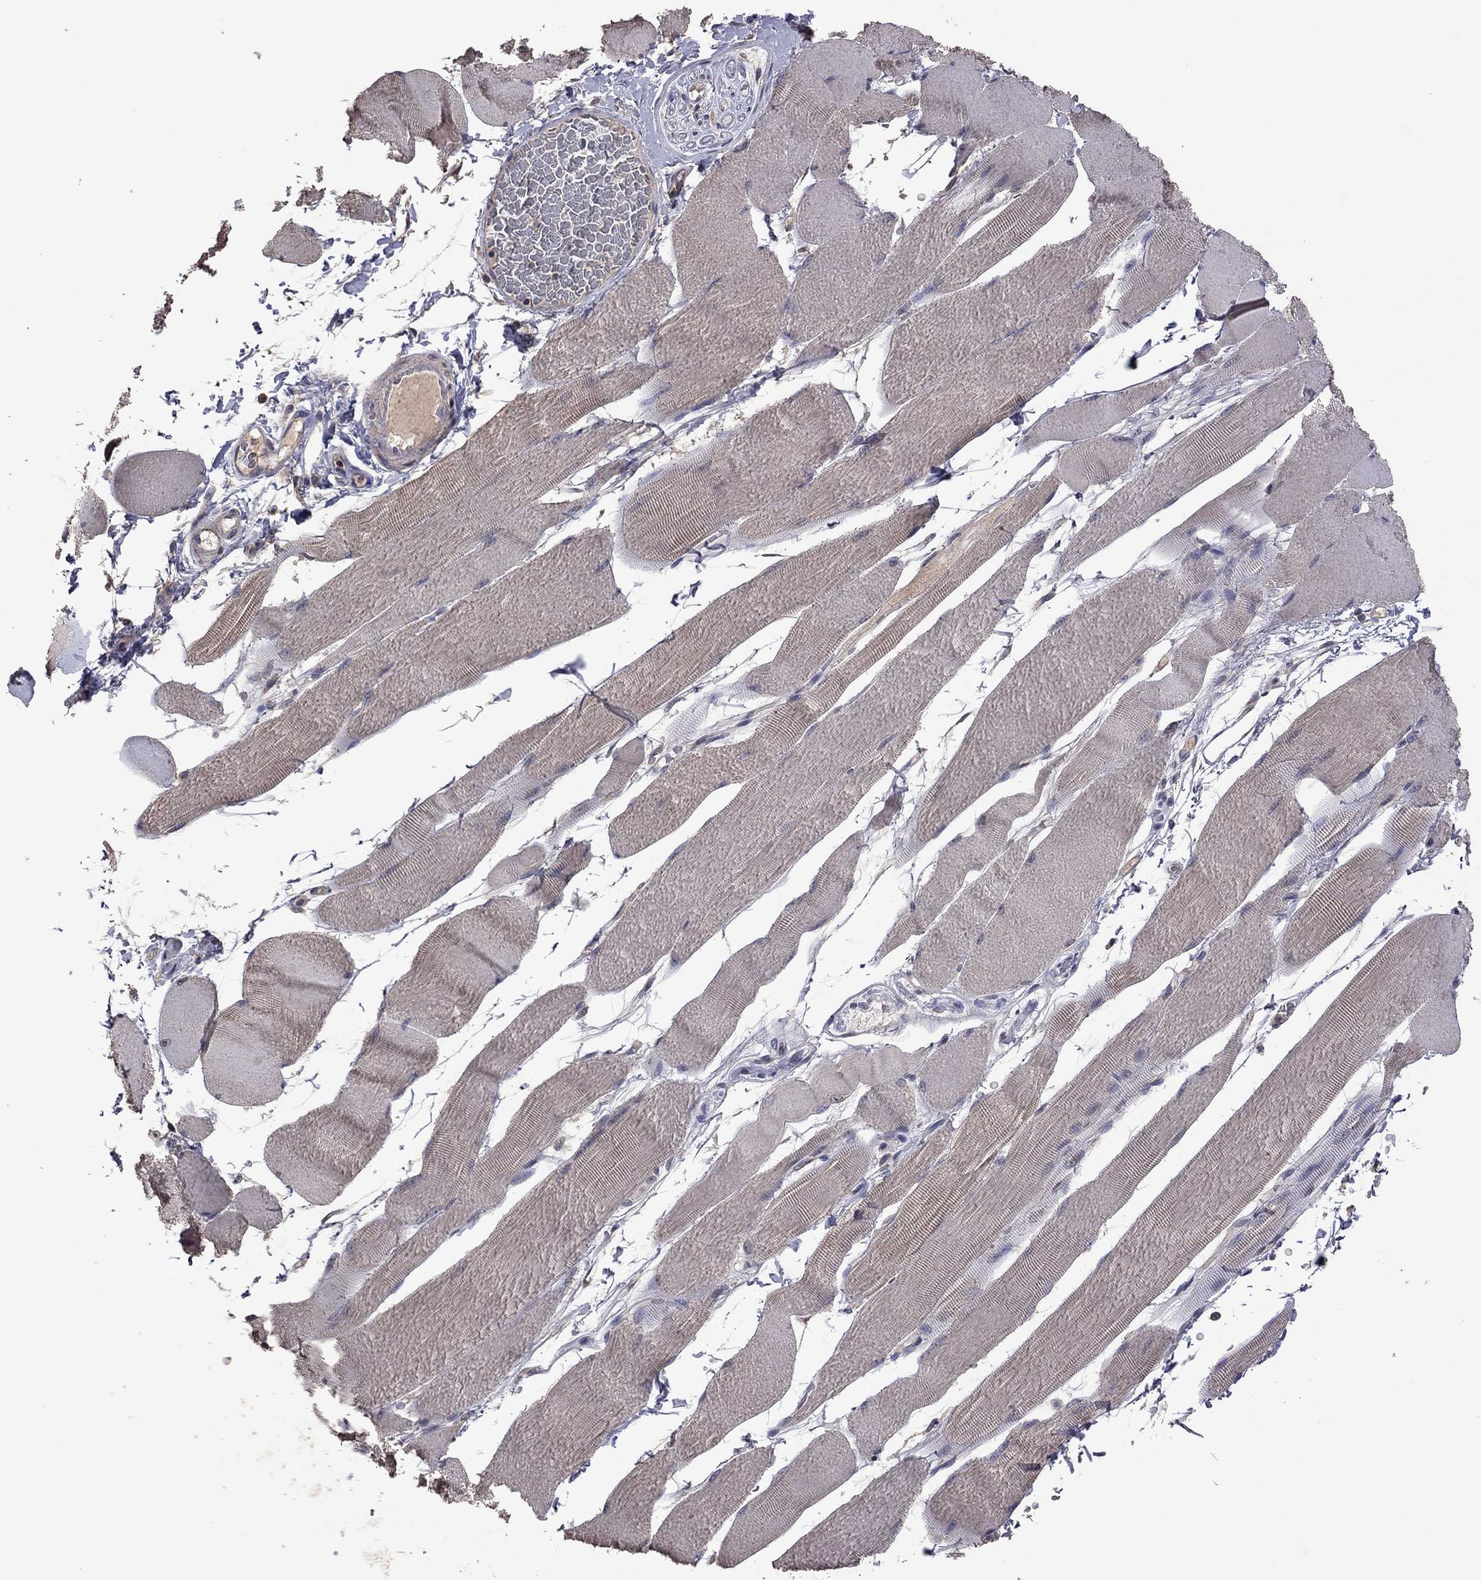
{"staining": {"intensity": "weak", "quantity": "25%-75%", "location": "cytoplasmic/membranous"}, "tissue": "skeletal muscle", "cell_type": "Myocytes", "image_type": "normal", "snomed": [{"axis": "morphology", "description": "Normal tissue, NOS"}, {"axis": "topography", "description": "Skeletal muscle"}], "caption": "Immunohistochemistry (IHC) image of normal skeletal muscle: skeletal muscle stained using IHC shows low levels of weak protein expression localized specifically in the cytoplasmic/membranous of myocytes, appearing as a cytoplasmic/membranous brown color.", "gene": "TSNARE1", "patient": {"sex": "male", "age": 56}}